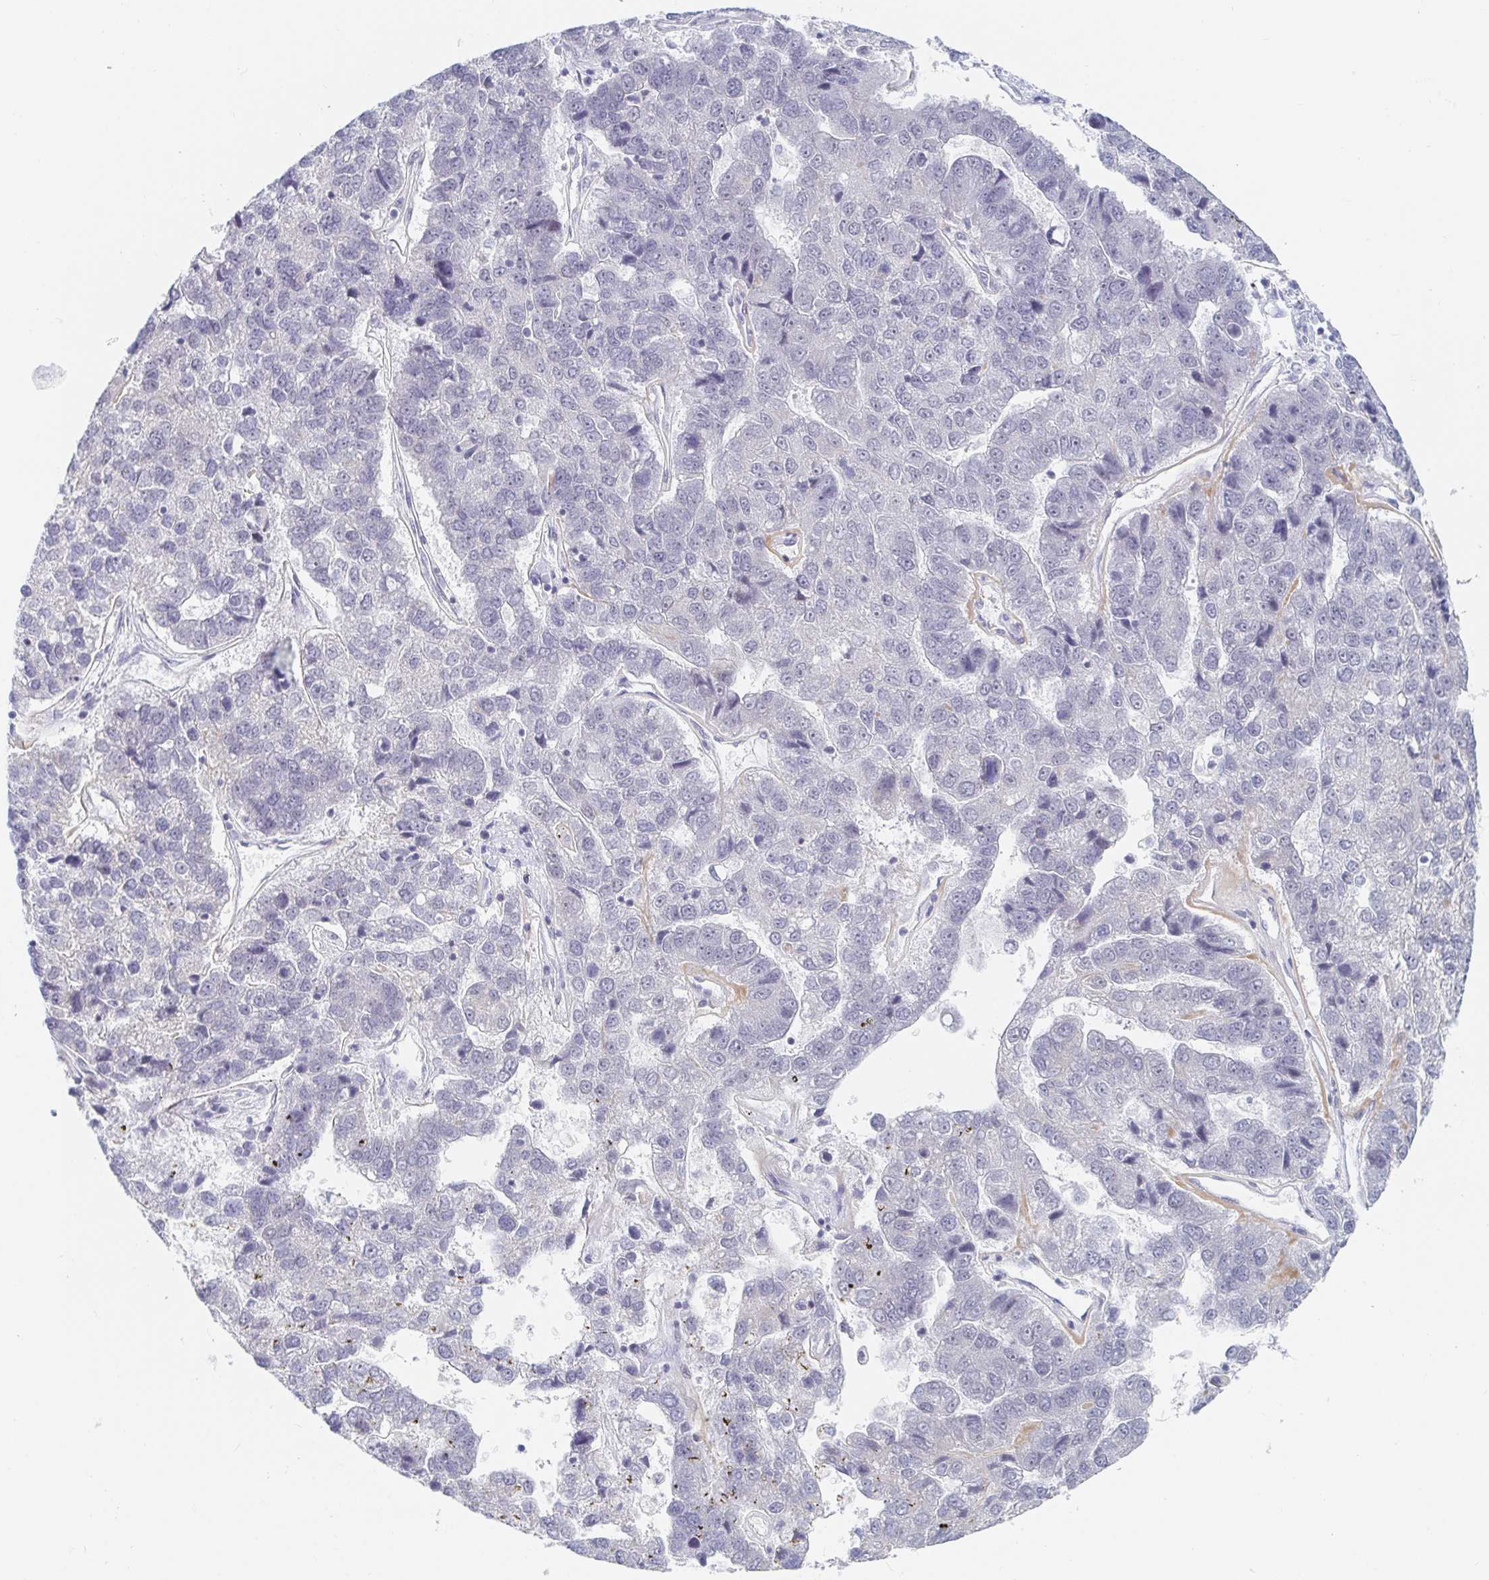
{"staining": {"intensity": "negative", "quantity": "none", "location": "none"}, "tissue": "pancreatic cancer", "cell_type": "Tumor cells", "image_type": "cancer", "snomed": [{"axis": "morphology", "description": "Adenocarcinoma, NOS"}, {"axis": "topography", "description": "Pancreas"}], "caption": "This is a micrograph of IHC staining of pancreatic cancer (adenocarcinoma), which shows no staining in tumor cells.", "gene": "CHD2", "patient": {"sex": "female", "age": 61}}